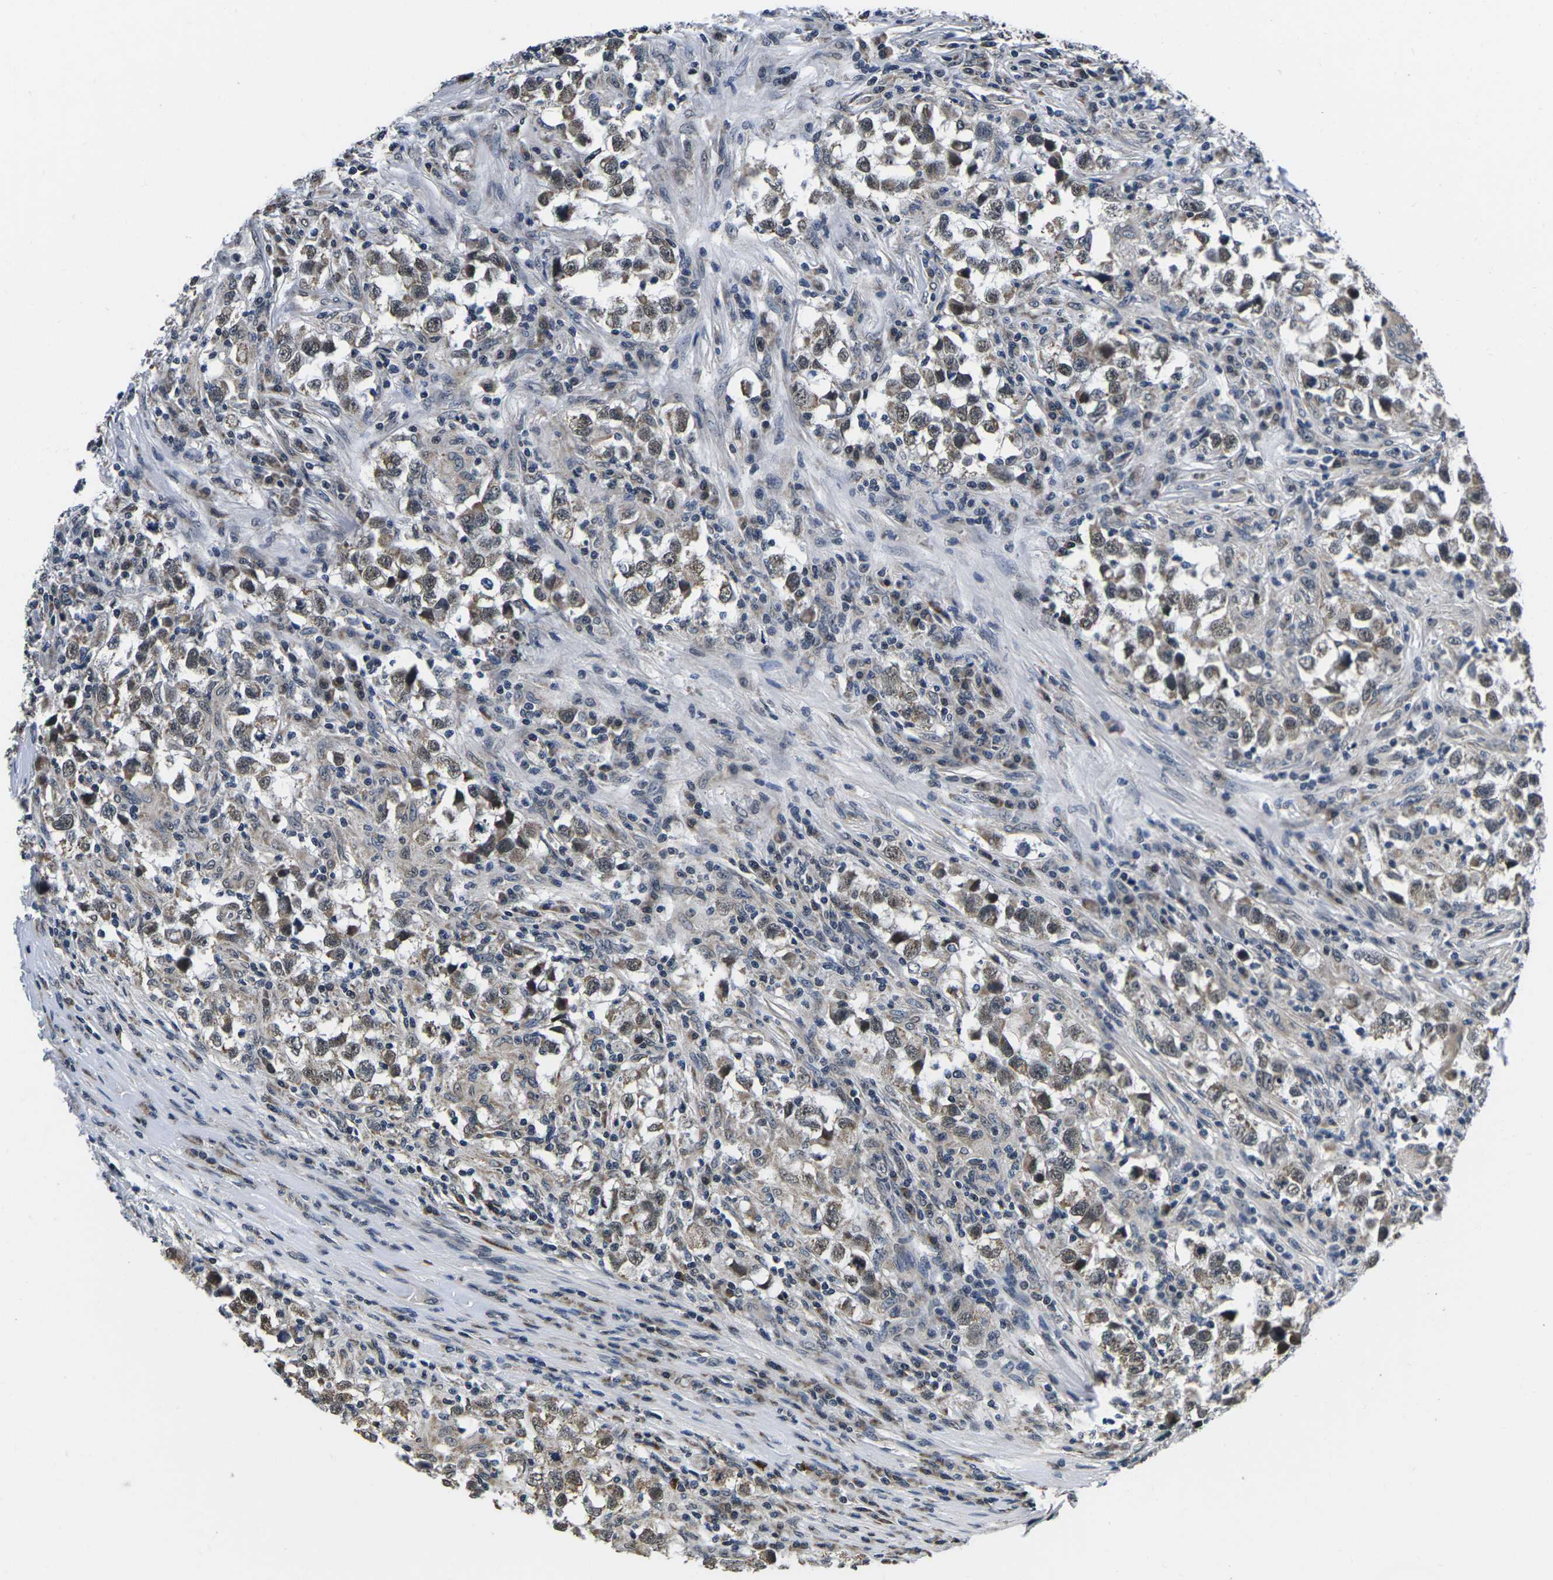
{"staining": {"intensity": "weak", "quantity": "25%-75%", "location": "cytoplasmic/membranous,nuclear"}, "tissue": "testis cancer", "cell_type": "Tumor cells", "image_type": "cancer", "snomed": [{"axis": "morphology", "description": "Carcinoma, Embryonal, NOS"}, {"axis": "topography", "description": "Testis"}], "caption": "Human testis cancer (embryonal carcinoma) stained with a brown dye exhibits weak cytoplasmic/membranous and nuclear positive expression in about 25%-75% of tumor cells.", "gene": "CCNE1", "patient": {"sex": "male", "age": 21}}